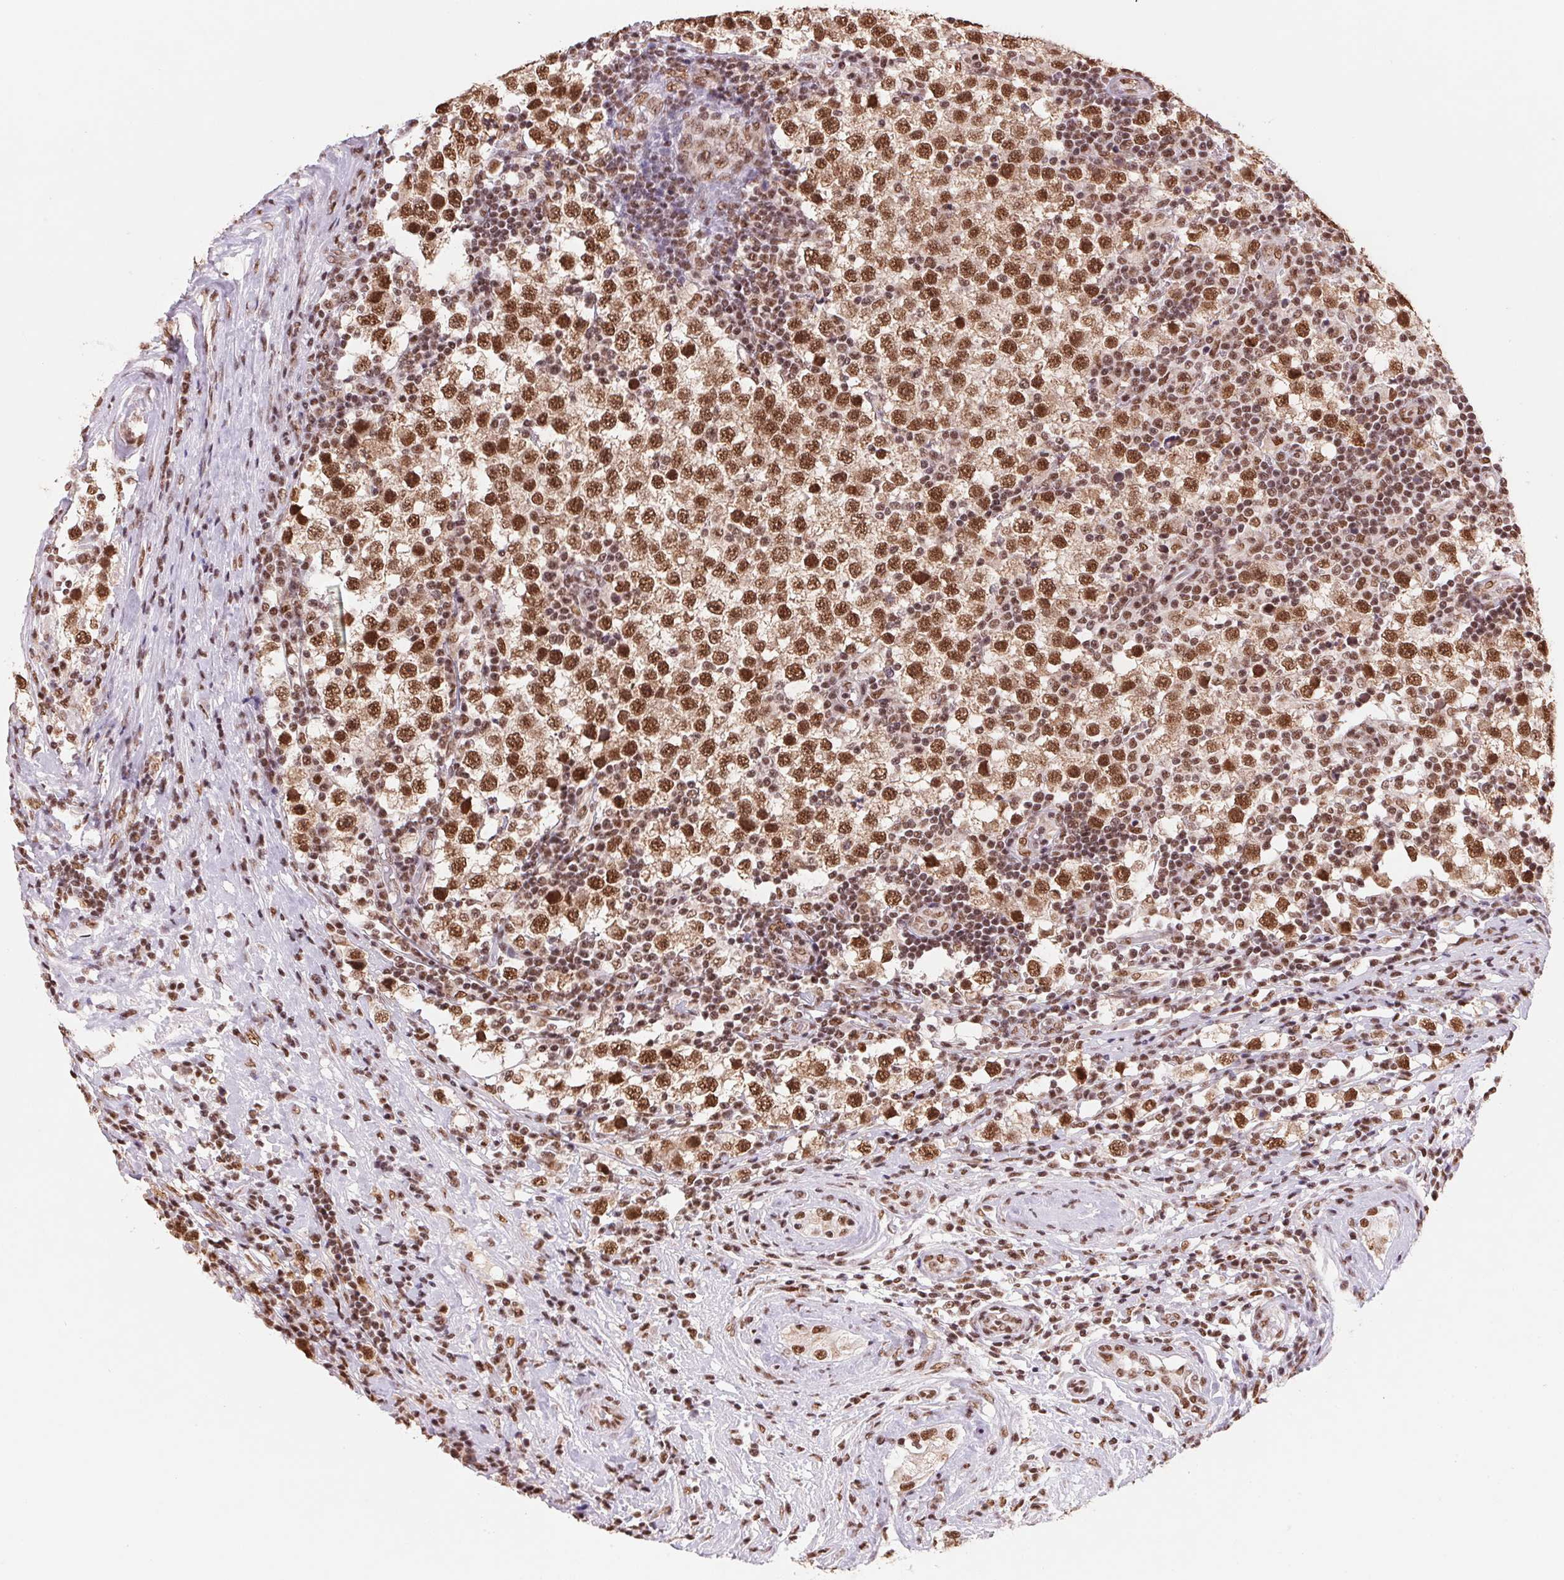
{"staining": {"intensity": "strong", "quantity": ">75%", "location": "nuclear"}, "tissue": "testis cancer", "cell_type": "Tumor cells", "image_type": "cancer", "snomed": [{"axis": "morphology", "description": "Seminoma, NOS"}, {"axis": "topography", "description": "Testis"}], "caption": "The histopathology image exhibits a brown stain indicating the presence of a protein in the nuclear of tumor cells in testis cancer (seminoma).", "gene": "SNRPG", "patient": {"sex": "male", "age": 34}}